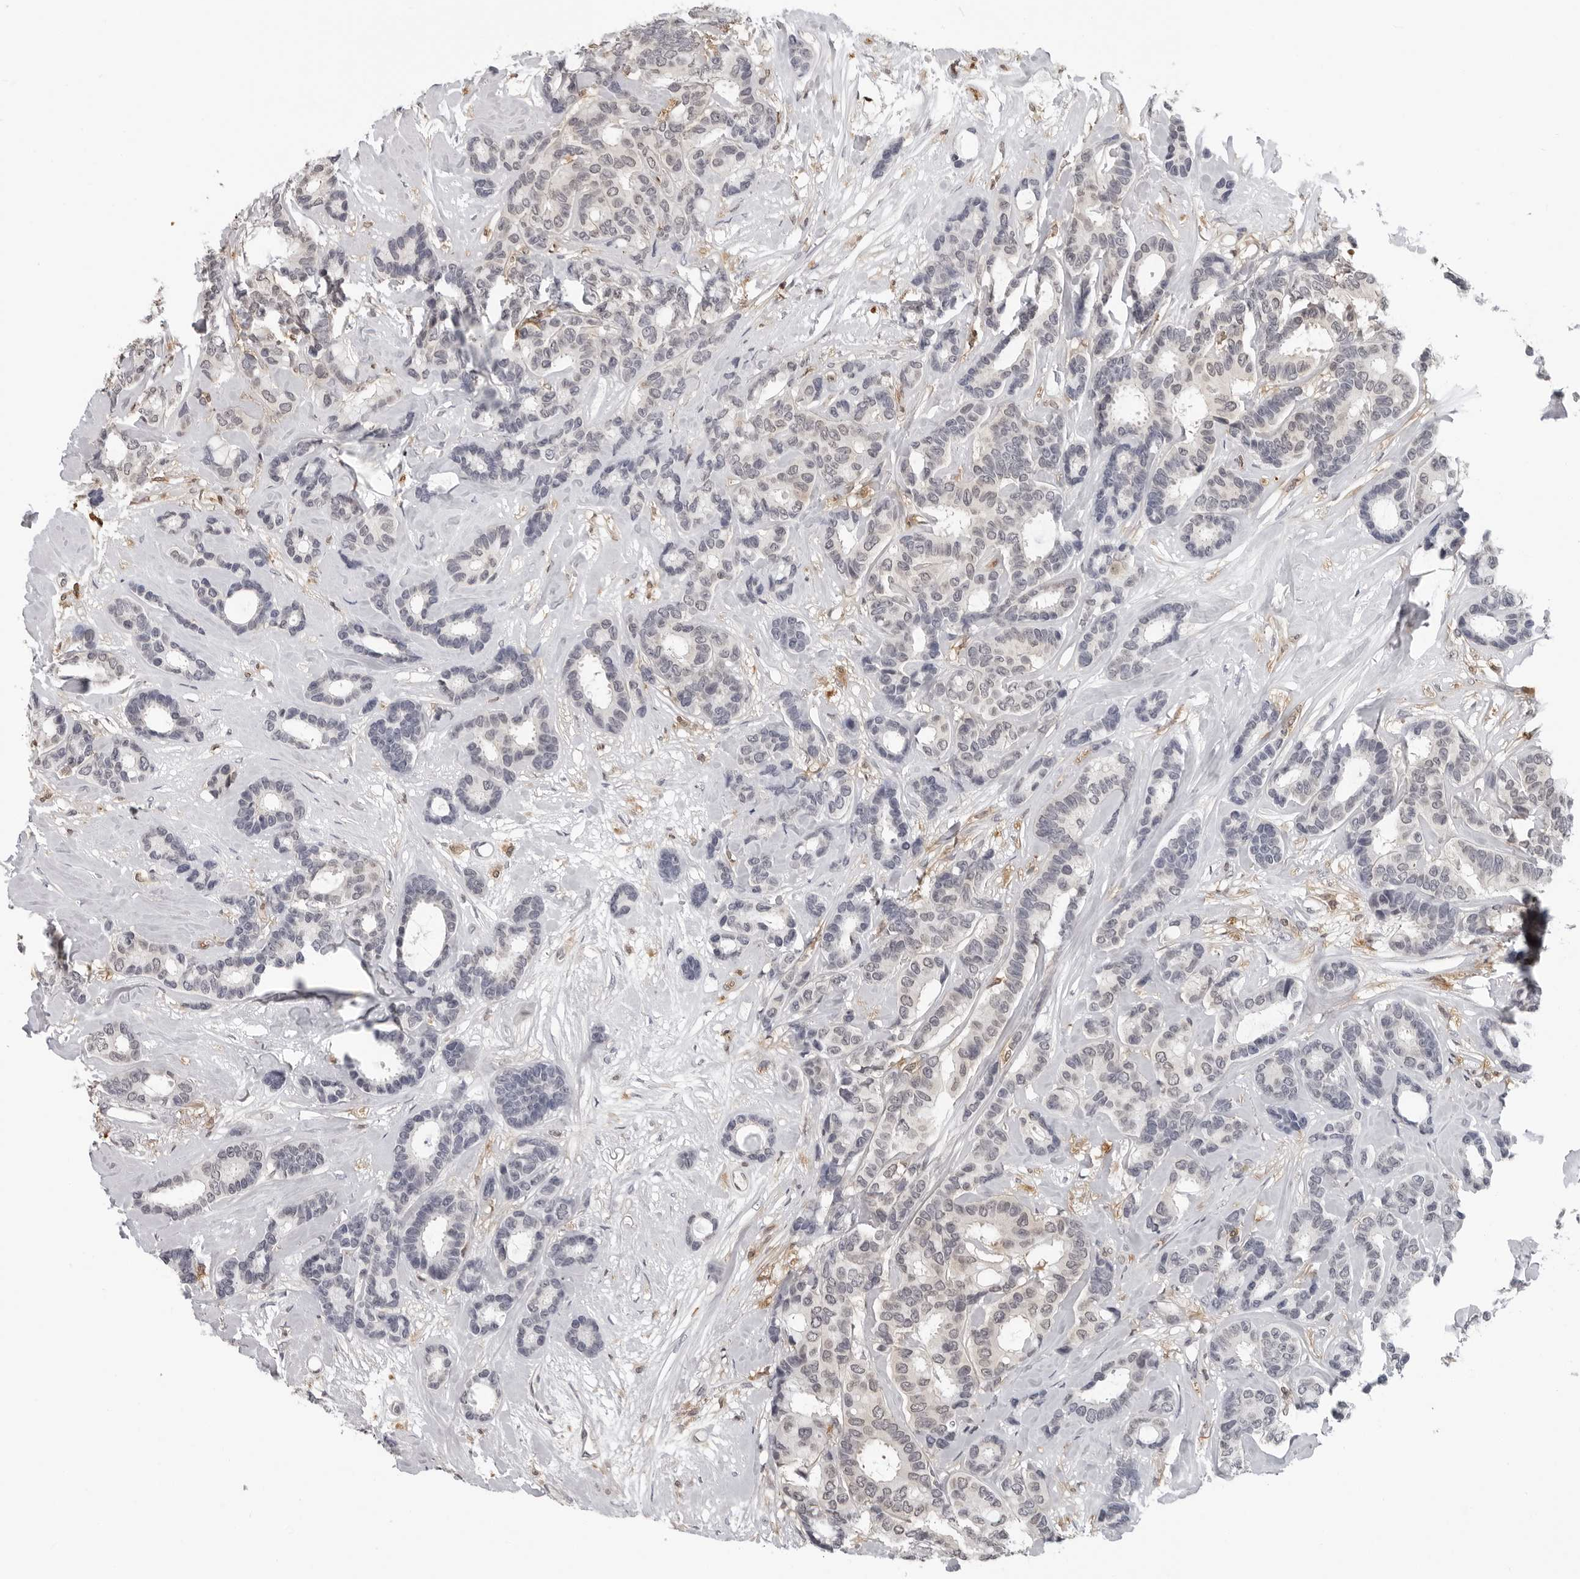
{"staining": {"intensity": "negative", "quantity": "none", "location": "none"}, "tissue": "breast cancer", "cell_type": "Tumor cells", "image_type": "cancer", "snomed": [{"axis": "morphology", "description": "Duct carcinoma"}, {"axis": "topography", "description": "Breast"}], "caption": "IHC histopathology image of human invasive ductal carcinoma (breast) stained for a protein (brown), which demonstrates no expression in tumor cells.", "gene": "HSPH1", "patient": {"sex": "female", "age": 87}}